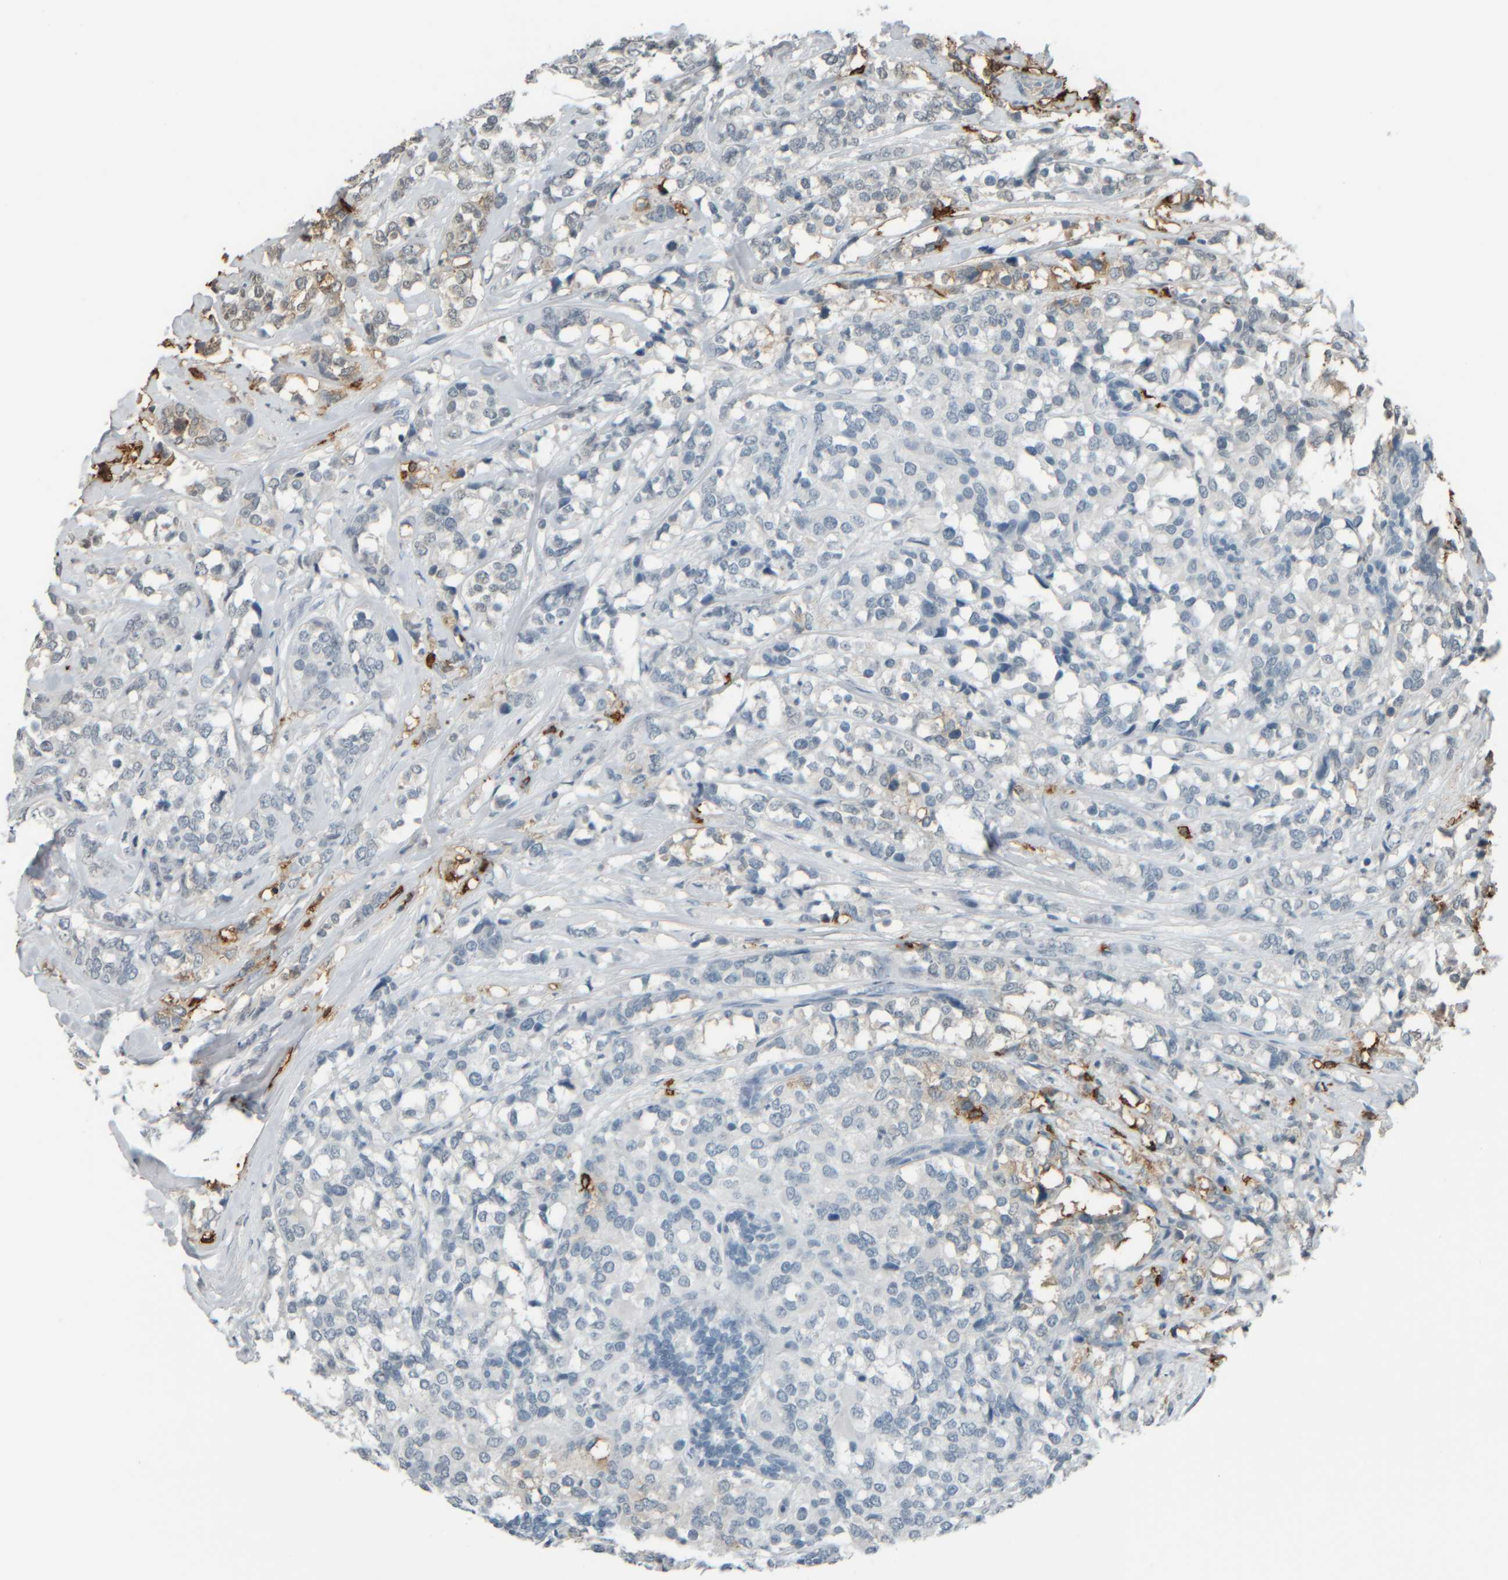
{"staining": {"intensity": "negative", "quantity": "none", "location": "none"}, "tissue": "breast cancer", "cell_type": "Tumor cells", "image_type": "cancer", "snomed": [{"axis": "morphology", "description": "Lobular carcinoma"}, {"axis": "topography", "description": "Breast"}], "caption": "Immunohistochemistry micrograph of human breast cancer stained for a protein (brown), which displays no expression in tumor cells. (DAB (3,3'-diaminobenzidine) immunohistochemistry (IHC) visualized using brightfield microscopy, high magnification).", "gene": "TPSAB1", "patient": {"sex": "female", "age": 59}}